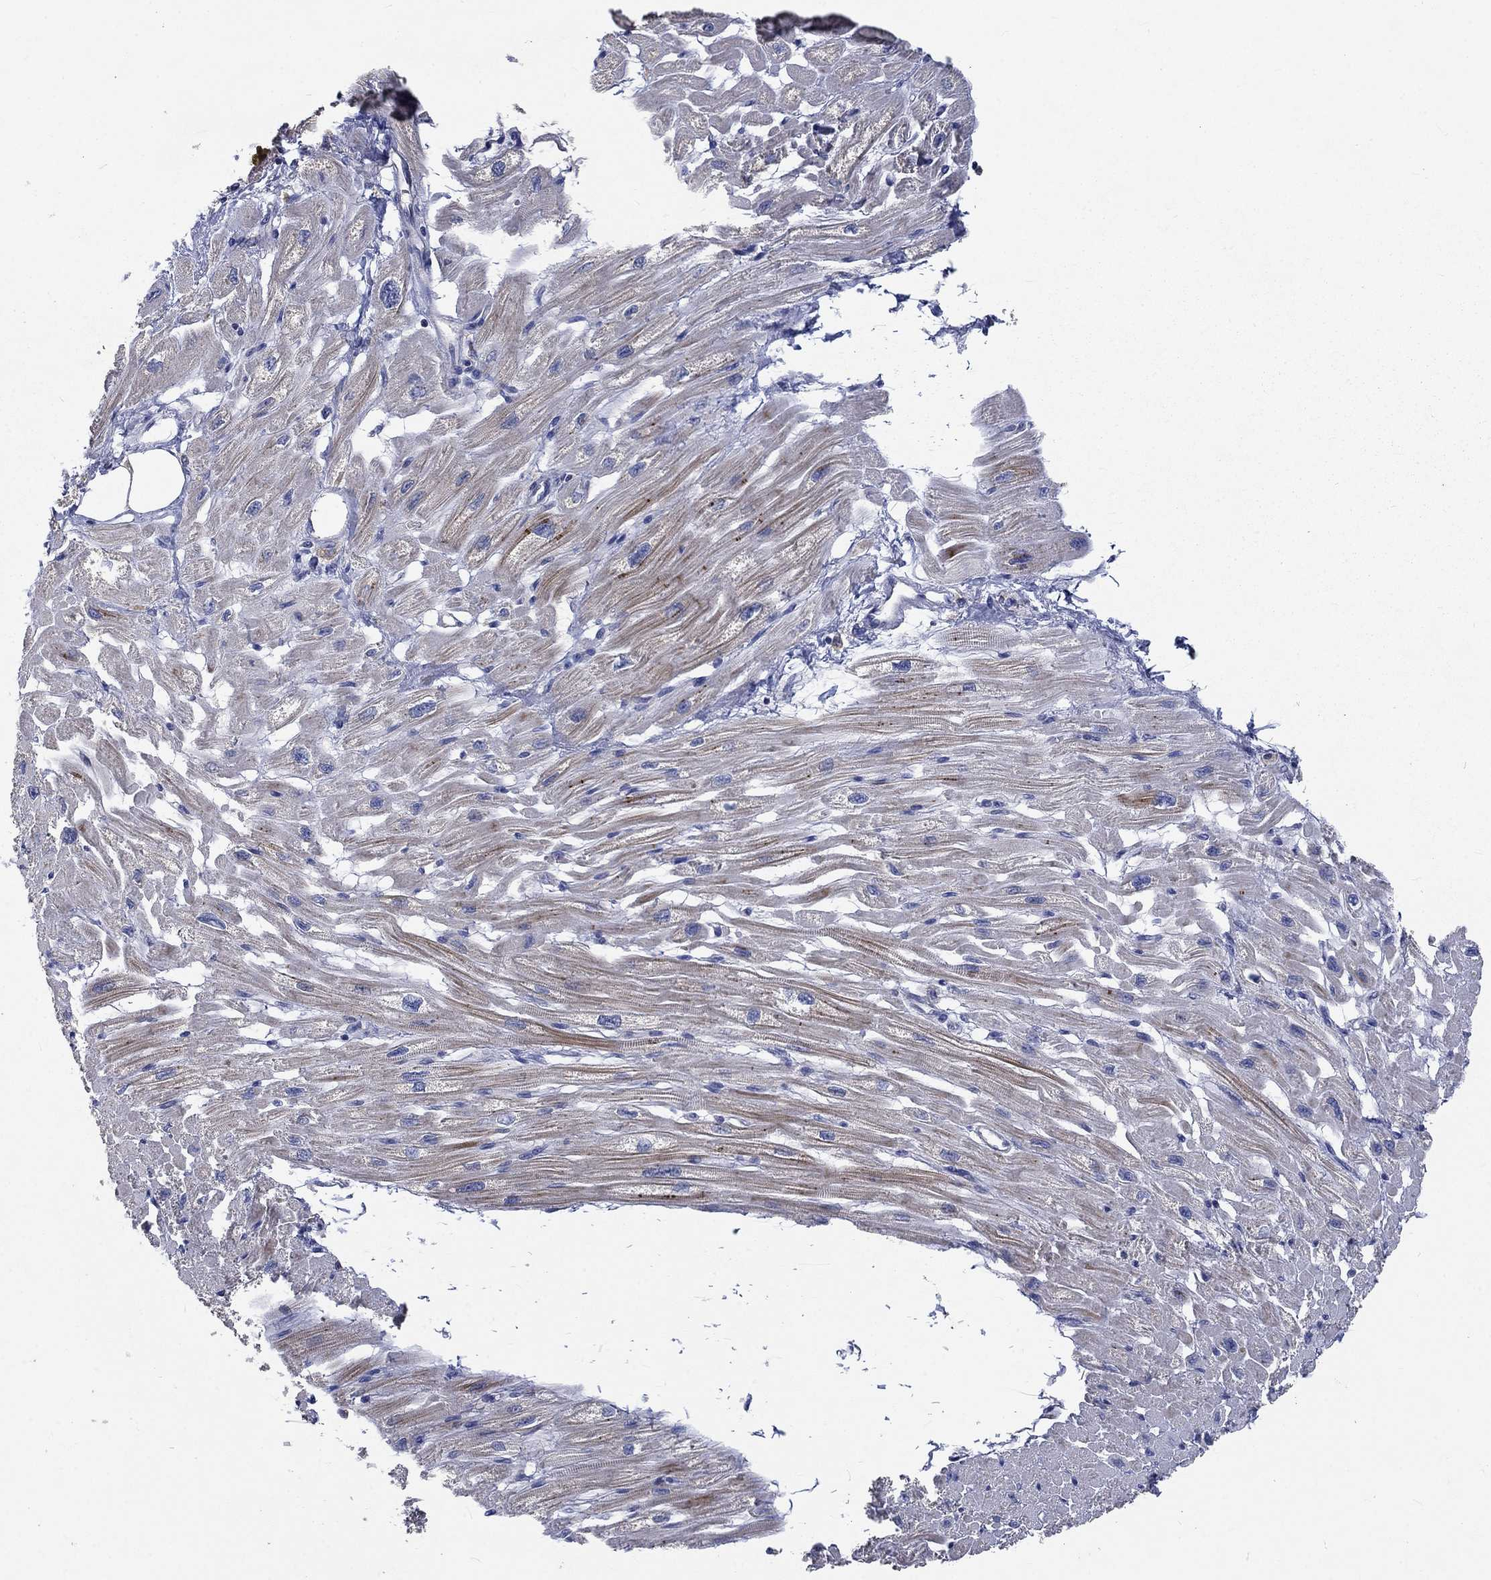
{"staining": {"intensity": "moderate", "quantity": "25%-75%", "location": "cytoplasmic/membranous"}, "tissue": "heart muscle", "cell_type": "Cardiomyocytes", "image_type": "normal", "snomed": [{"axis": "morphology", "description": "Normal tissue, NOS"}, {"axis": "topography", "description": "Heart"}], "caption": "High-power microscopy captured an immunohistochemistry micrograph of unremarkable heart muscle, revealing moderate cytoplasmic/membranous staining in about 25%-75% of cardiomyocytes. (DAB (3,3'-diaminobenzidine) = brown stain, brightfield microscopy at high magnification).", "gene": "UGT8", "patient": {"sex": "male", "age": 66}}